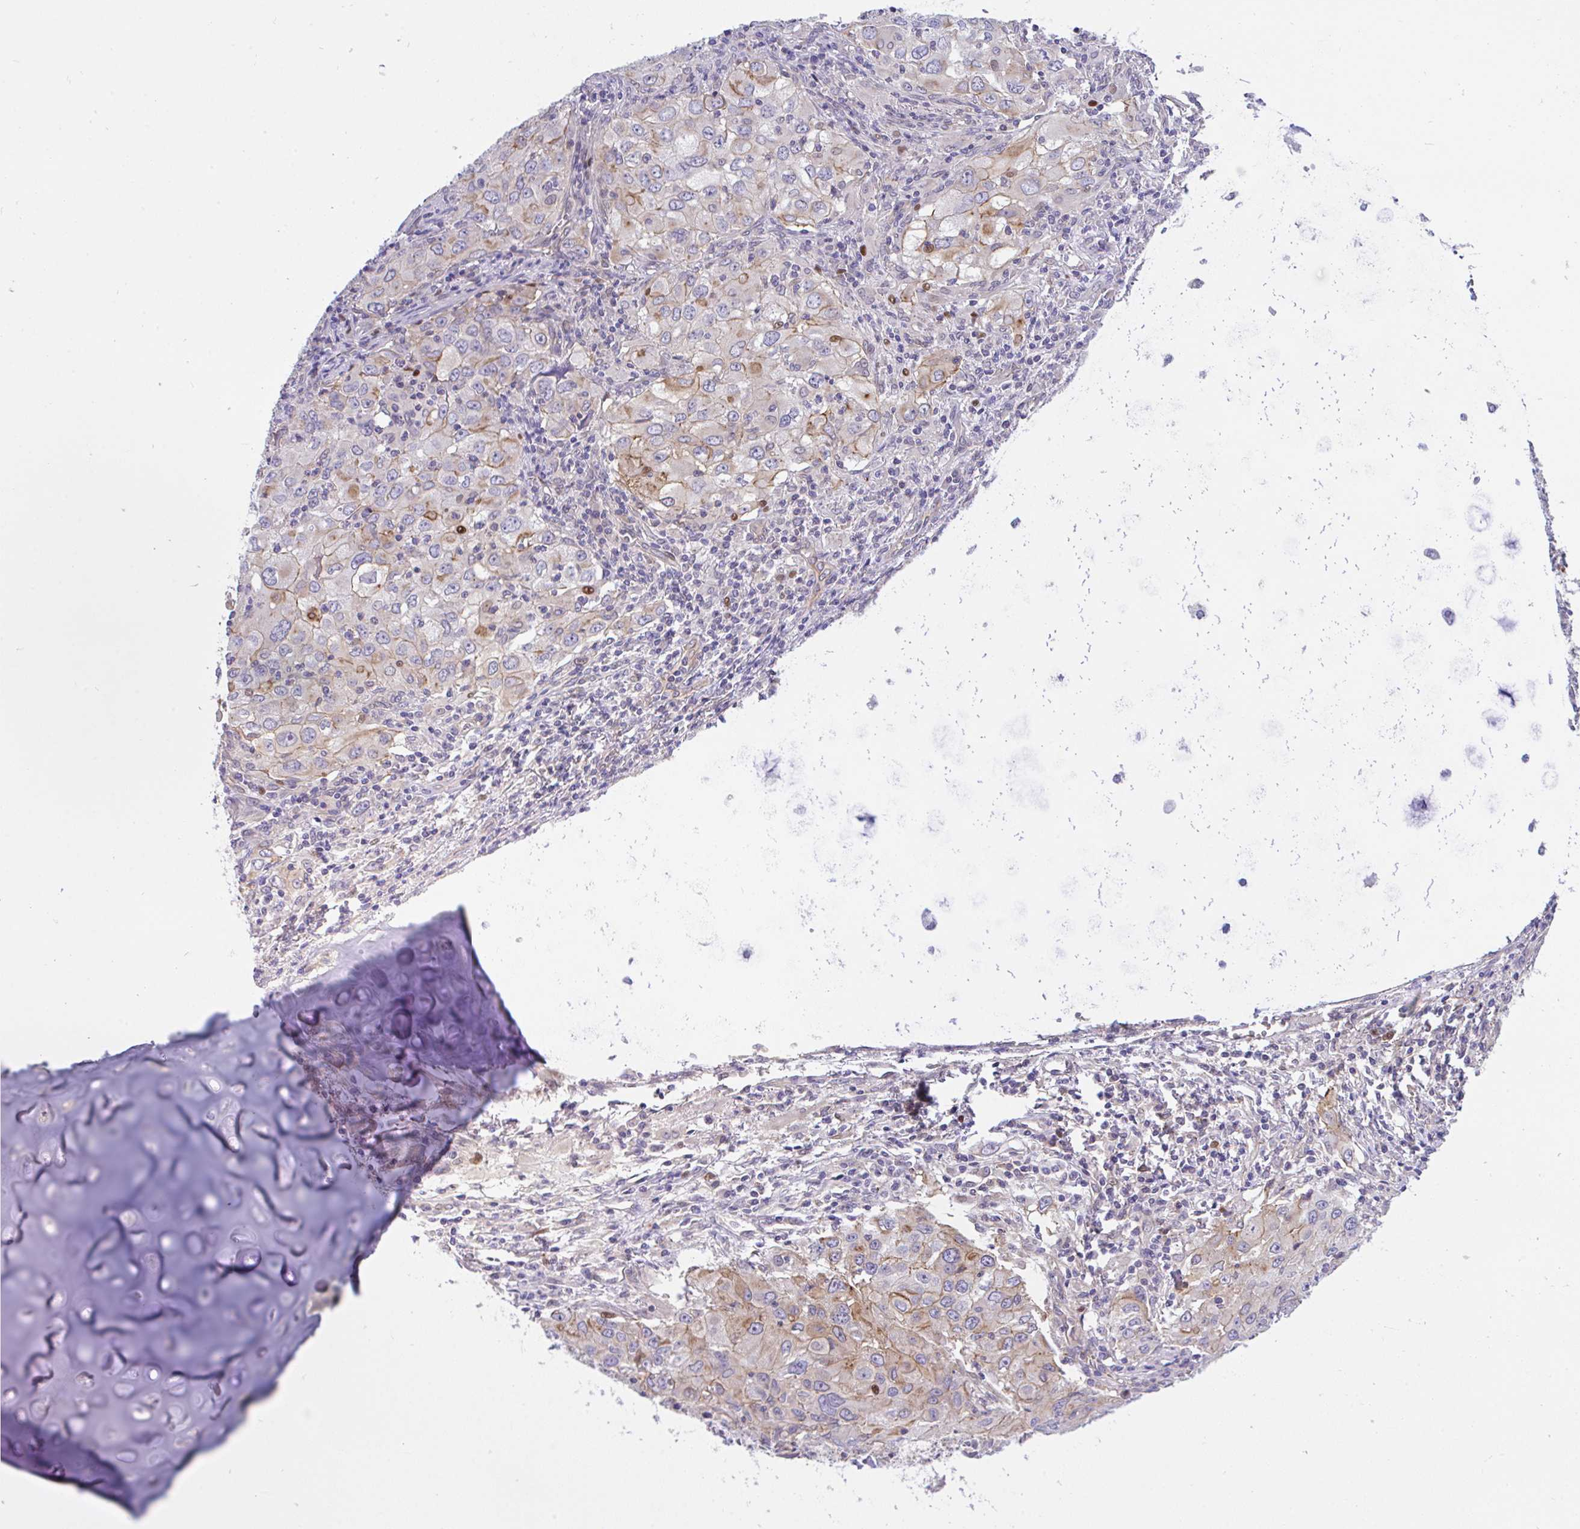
{"staining": {"intensity": "moderate", "quantity": "<25%", "location": "cytoplasmic/membranous"}, "tissue": "lung cancer", "cell_type": "Tumor cells", "image_type": "cancer", "snomed": [{"axis": "morphology", "description": "Adenocarcinoma, NOS"}, {"axis": "morphology", "description": "Adenocarcinoma, metastatic, NOS"}, {"axis": "topography", "description": "Lymph node"}, {"axis": "topography", "description": "Lung"}], "caption": "Brown immunohistochemical staining in human lung cancer (metastatic adenocarcinoma) shows moderate cytoplasmic/membranous positivity in approximately <25% of tumor cells.", "gene": "ZBED3", "patient": {"sex": "female", "age": 42}}